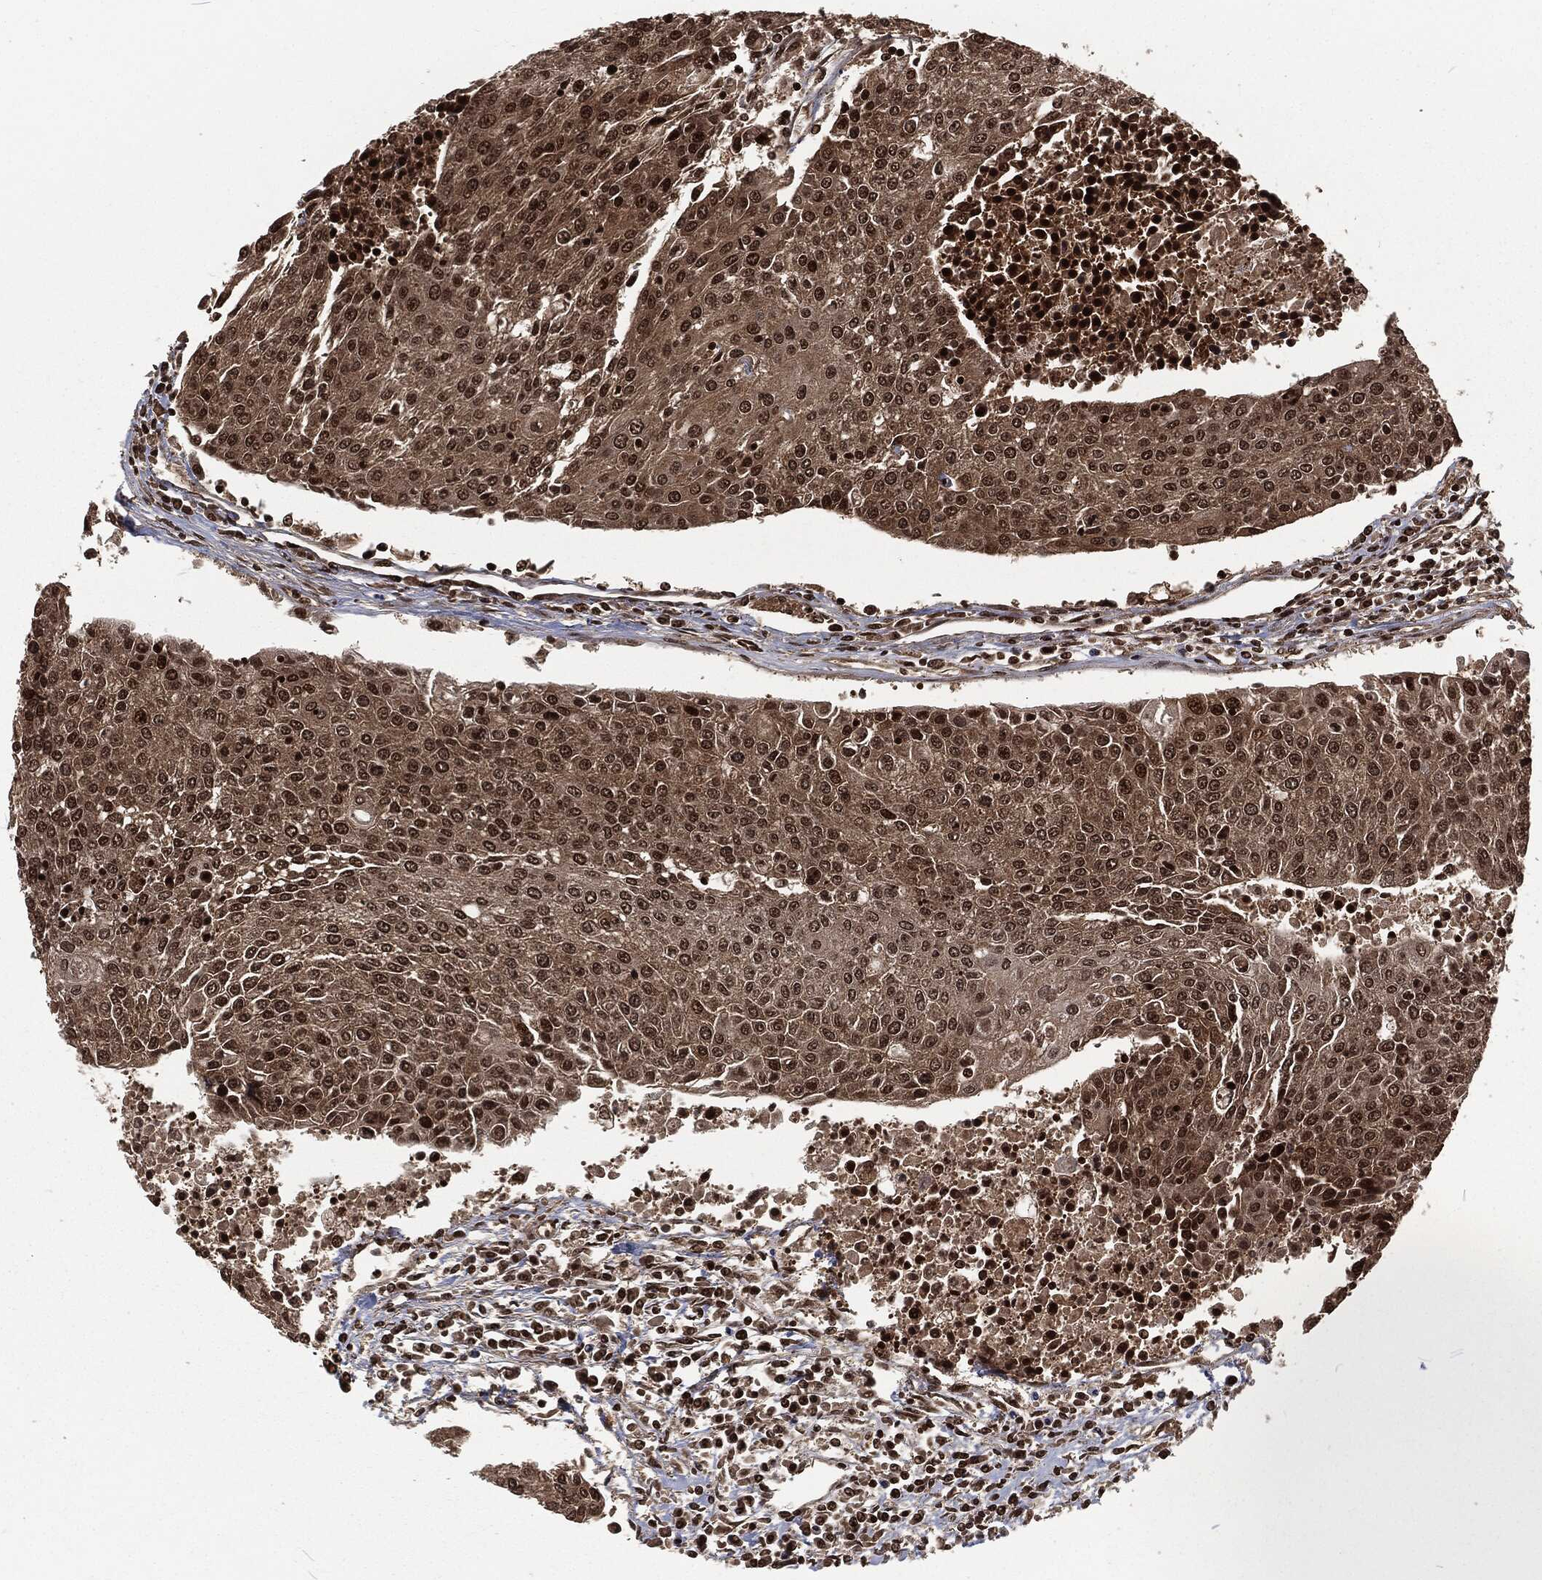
{"staining": {"intensity": "strong", "quantity": "25%-75%", "location": "cytoplasmic/membranous,nuclear"}, "tissue": "urothelial cancer", "cell_type": "Tumor cells", "image_type": "cancer", "snomed": [{"axis": "morphology", "description": "Urothelial carcinoma, High grade"}, {"axis": "topography", "description": "Urinary bladder"}], "caption": "Immunohistochemical staining of urothelial carcinoma (high-grade) demonstrates strong cytoplasmic/membranous and nuclear protein staining in approximately 25%-75% of tumor cells.", "gene": "NGRN", "patient": {"sex": "female", "age": 85}}